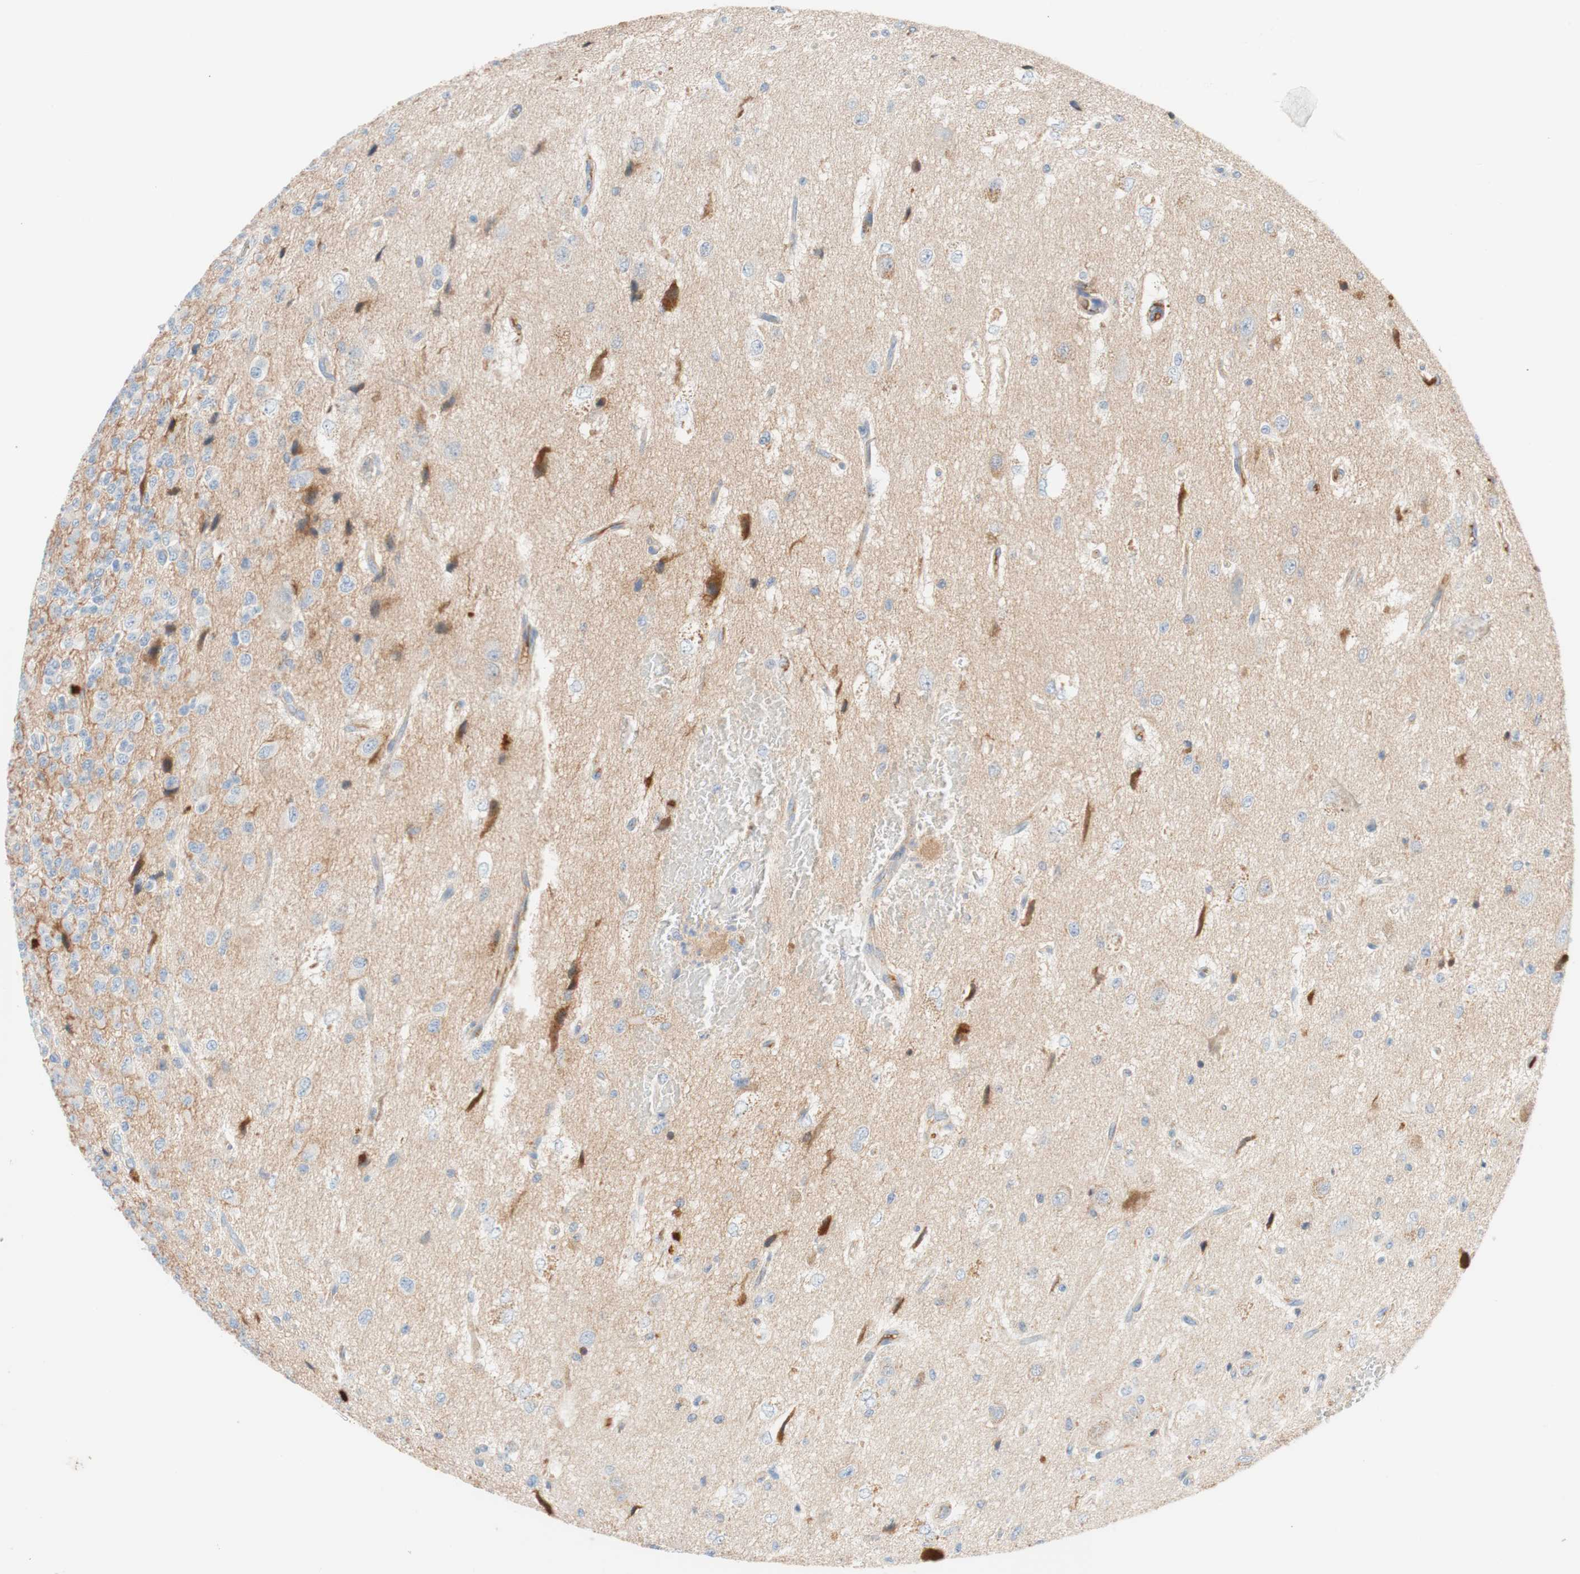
{"staining": {"intensity": "negative", "quantity": "none", "location": "none"}, "tissue": "glioma", "cell_type": "Tumor cells", "image_type": "cancer", "snomed": [{"axis": "morphology", "description": "Glioma, malignant, High grade"}, {"axis": "topography", "description": "pancreas cauda"}], "caption": "Immunohistochemistry (IHC) of human glioma exhibits no expression in tumor cells.", "gene": "RBP4", "patient": {"sex": "male", "age": 60}}